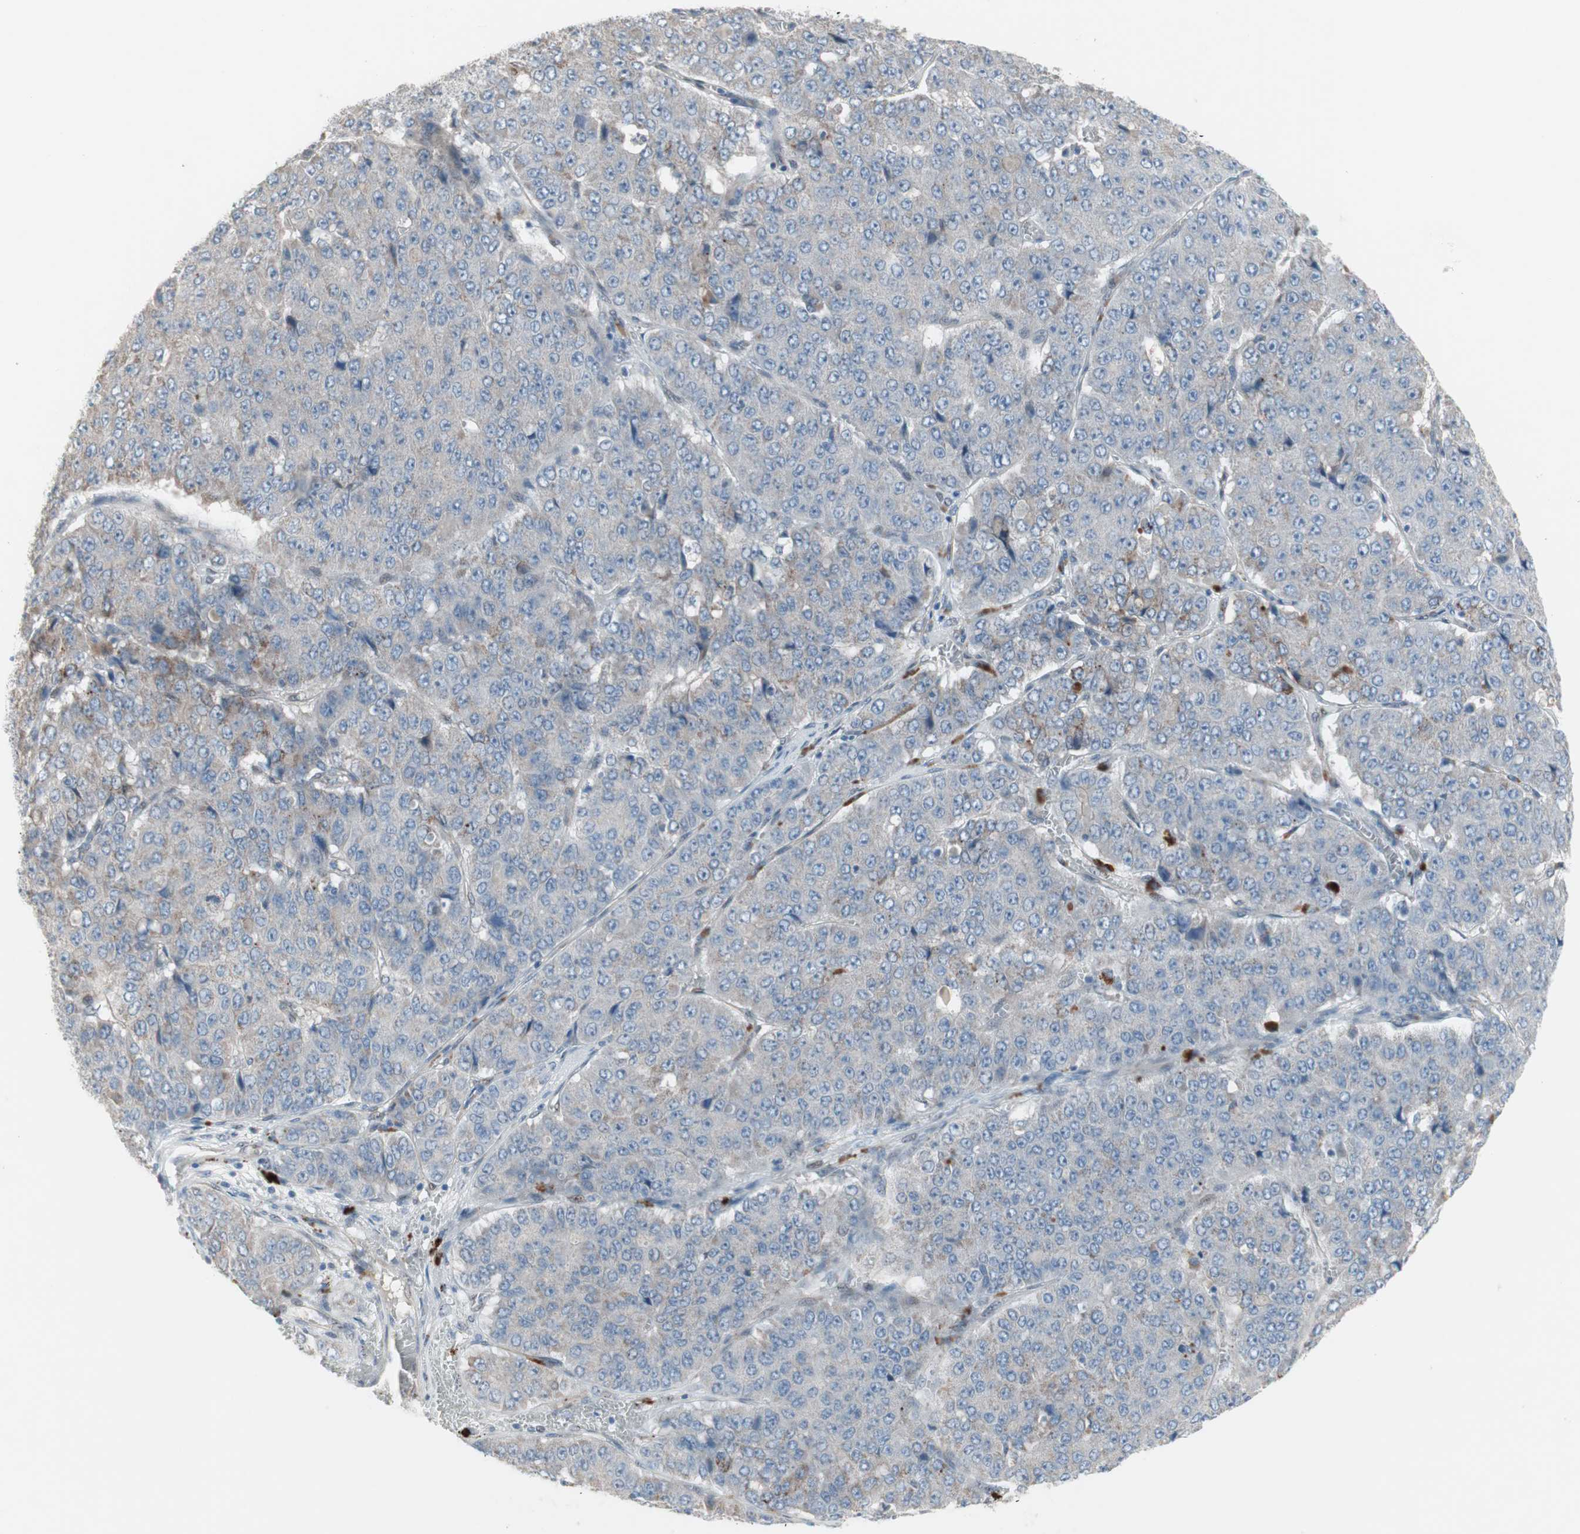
{"staining": {"intensity": "weak", "quantity": "25%-75%", "location": "cytoplasmic/membranous"}, "tissue": "pancreatic cancer", "cell_type": "Tumor cells", "image_type": "cancer", "snomed": [{"axis": "morphology", "description": "Adenocarcinoma, NOS"}, {"axis": "topography", "description": "Pancreas"}], "caption": "There is low levels of weak cytoplasmic/membranous staining in tumor cells of adenocarcinoma (pancreatic), as demonstrated by immunohistochemical staining (brown color).", "gene": "CAND2", "patient": {"sex": "male", "age": 50}}